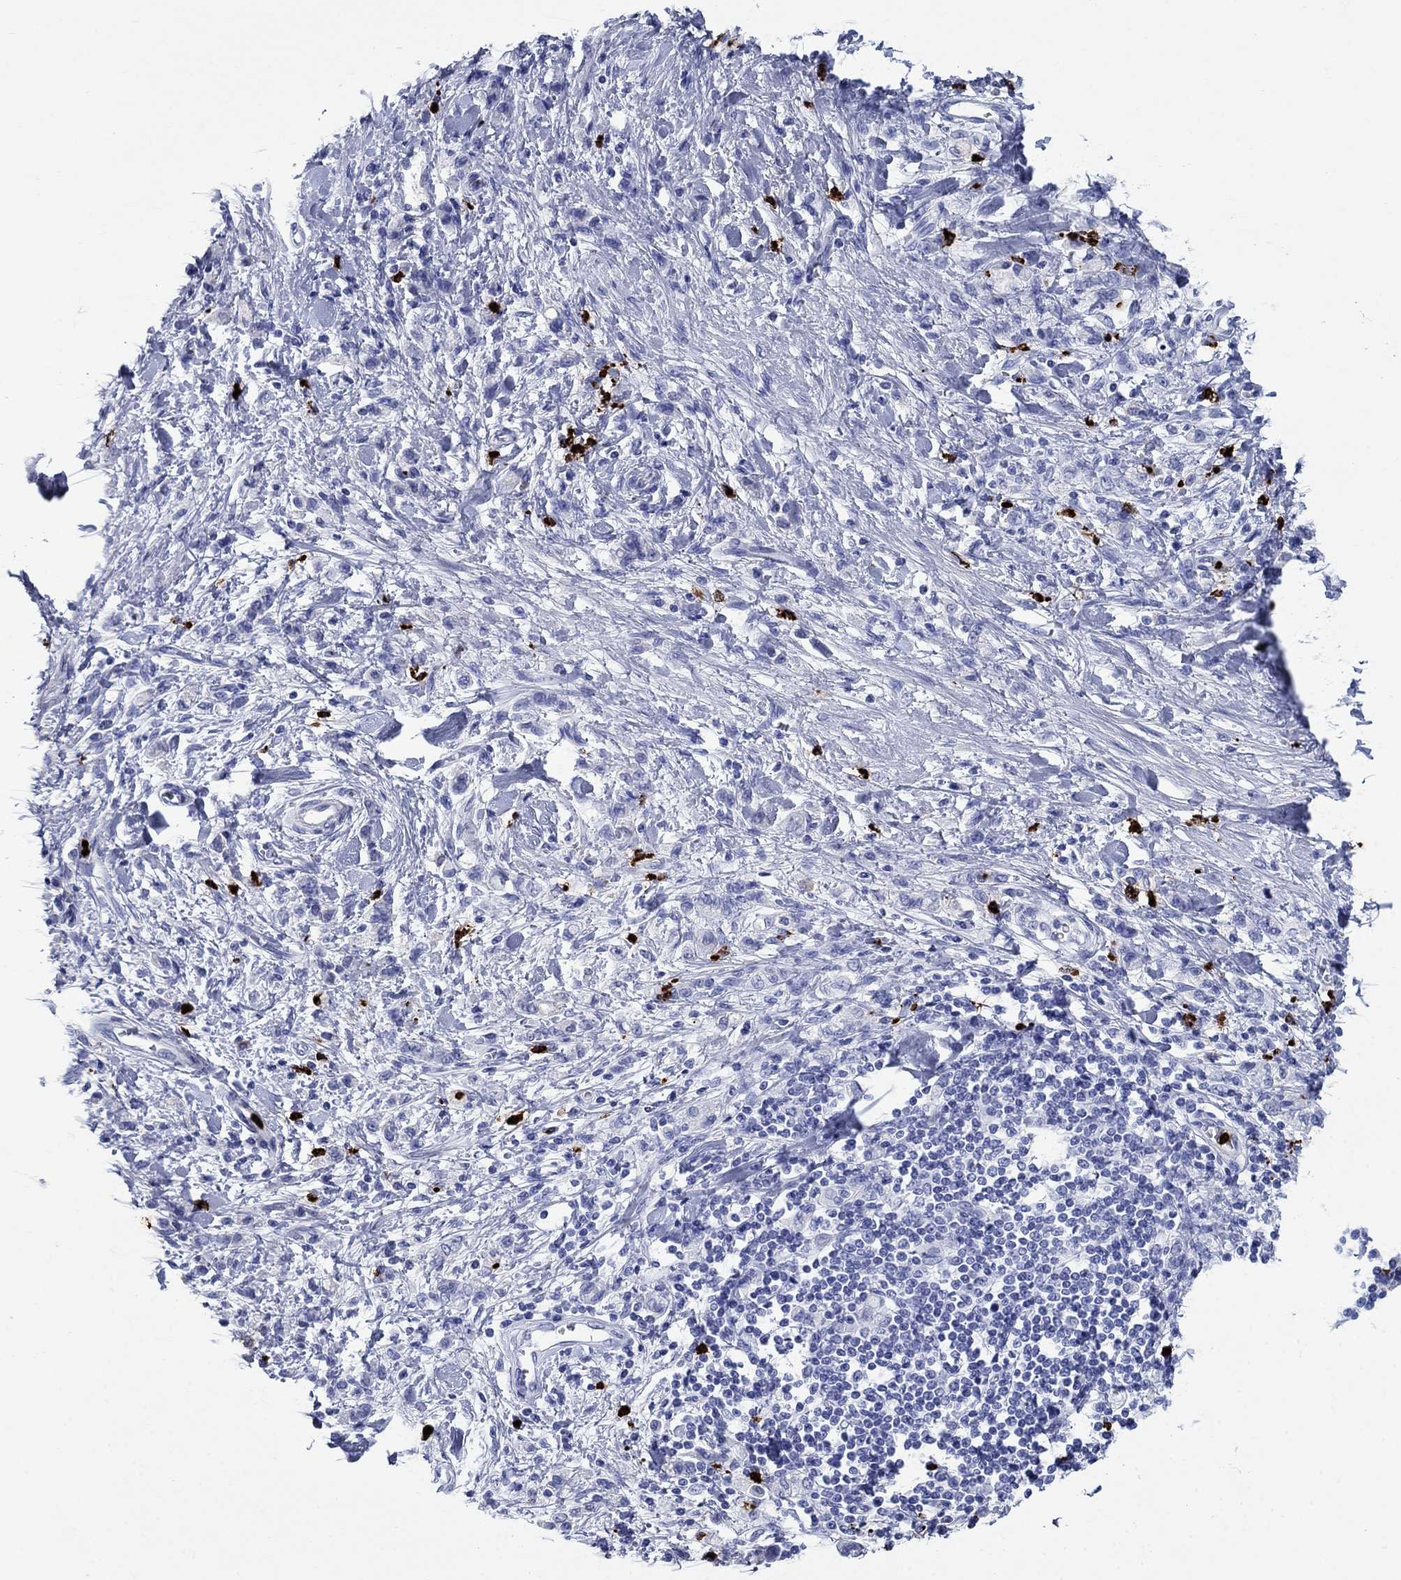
{"staining": {"intensity": "negative", "quantity": "none", "location": "none"}, "tissue": "stomach cancer", "cell_type": "Tumor cells", "image_type": "cancer", "snomed": [{"axis": "morphology", "description": "Adenocarcinoma, NOS"}, {"axis": "topography", "description": "Stomach"}], "caption": "This is an immunohistochemistry (IHC) photomicrograph of adenocarcinoma (stomach). There is no staining in tumor cells.", "gene": "AZU1", "patient": {"sex": "male", "age": 77}}